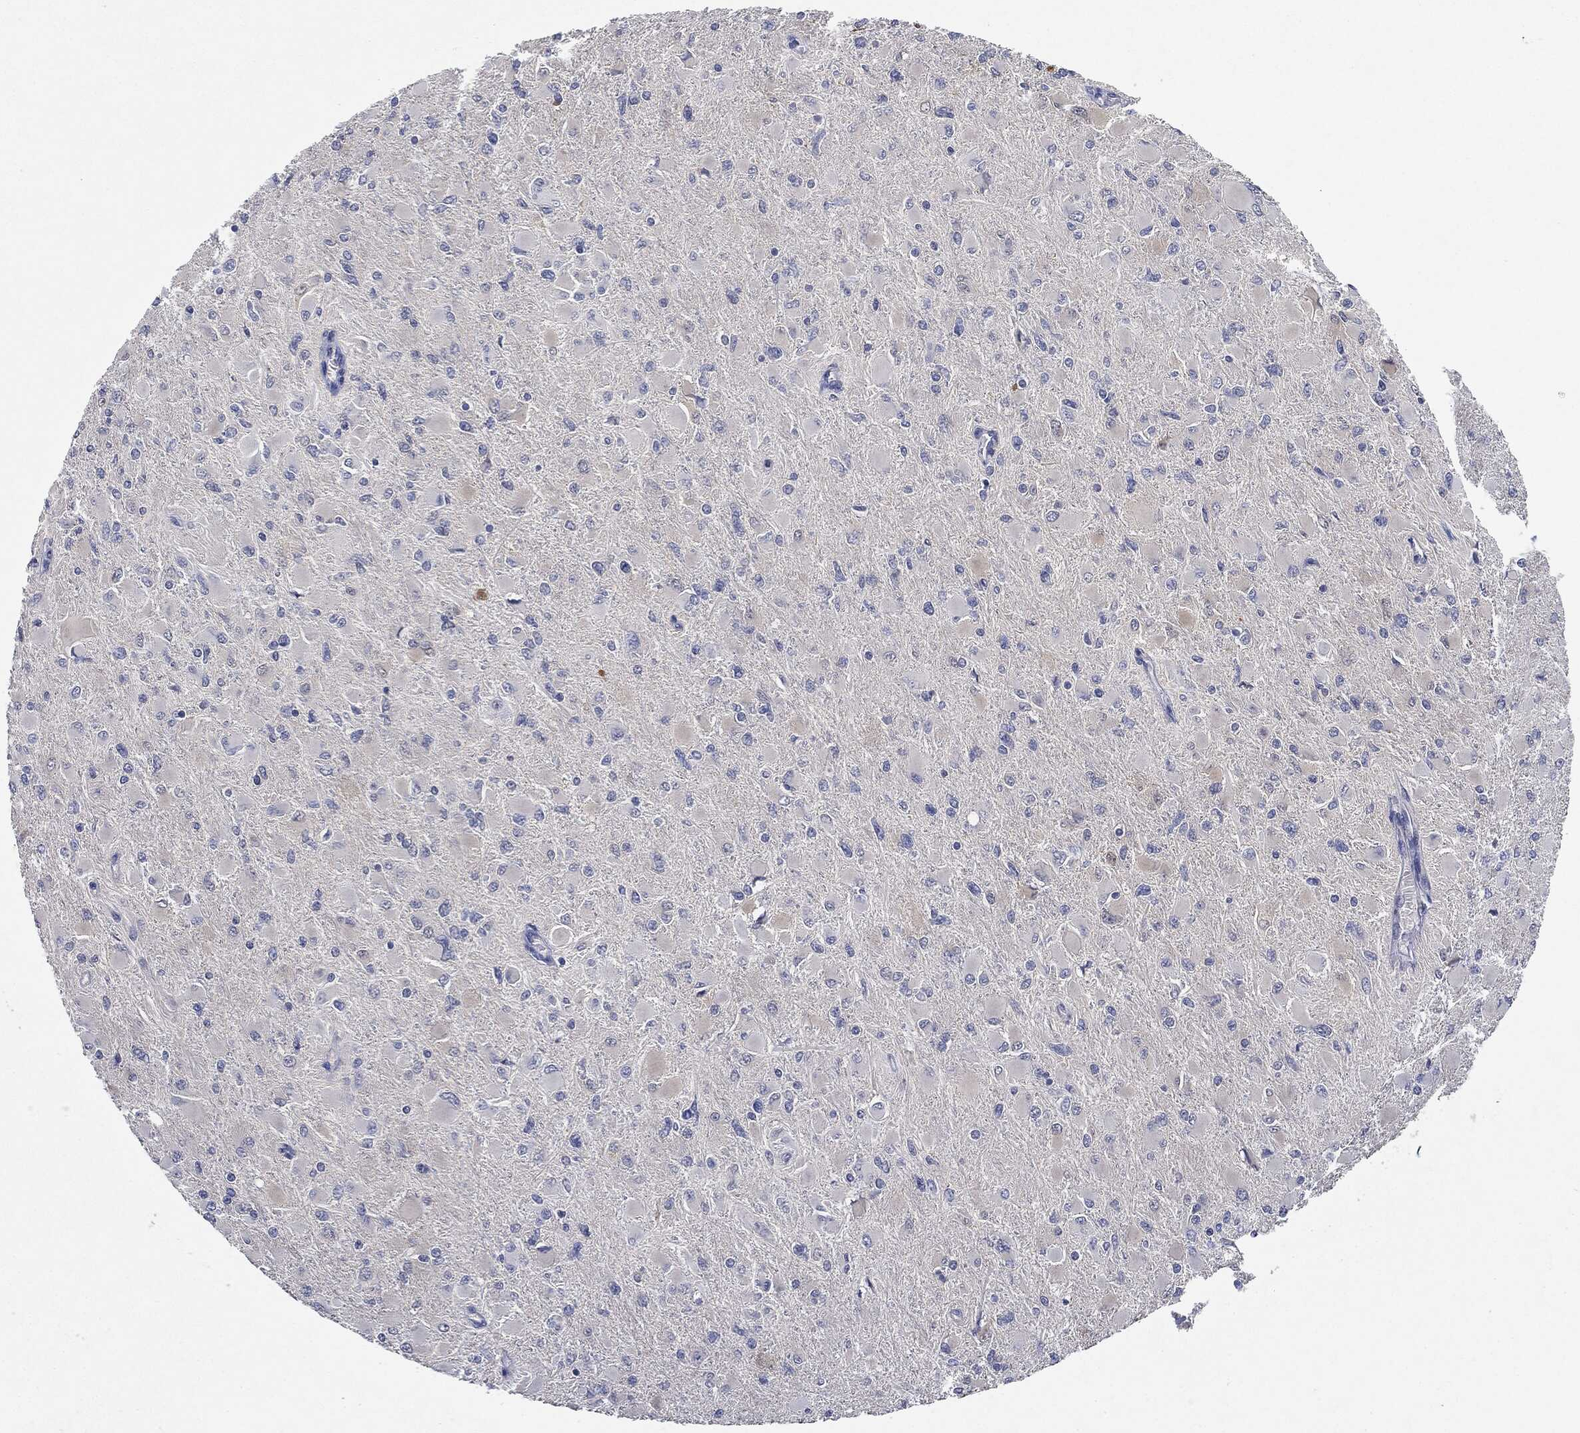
{"staining": {"intensity": "negative", "quantity": "none", "location": "none"}, "tissue": "glioma", "cell_type": "Tumor cells", "image_type": "cancer", "snomed": [{"axis": "morphology", "description": "Glioma, malignant, High grade"}, {"axis": "topography", "description": "Cerebral cortex"}], "caption": "Immunohistochemistry image of neoplastic tissue: glioma stained with DAB demonstrates no significant protein expression in tumor cells. The staining is performed using DAB brown chromogen with nuclei counter-stained in using hematoxylin.", "gene": "NTRK1", "patient": {"sex": "female", "age": 36}}